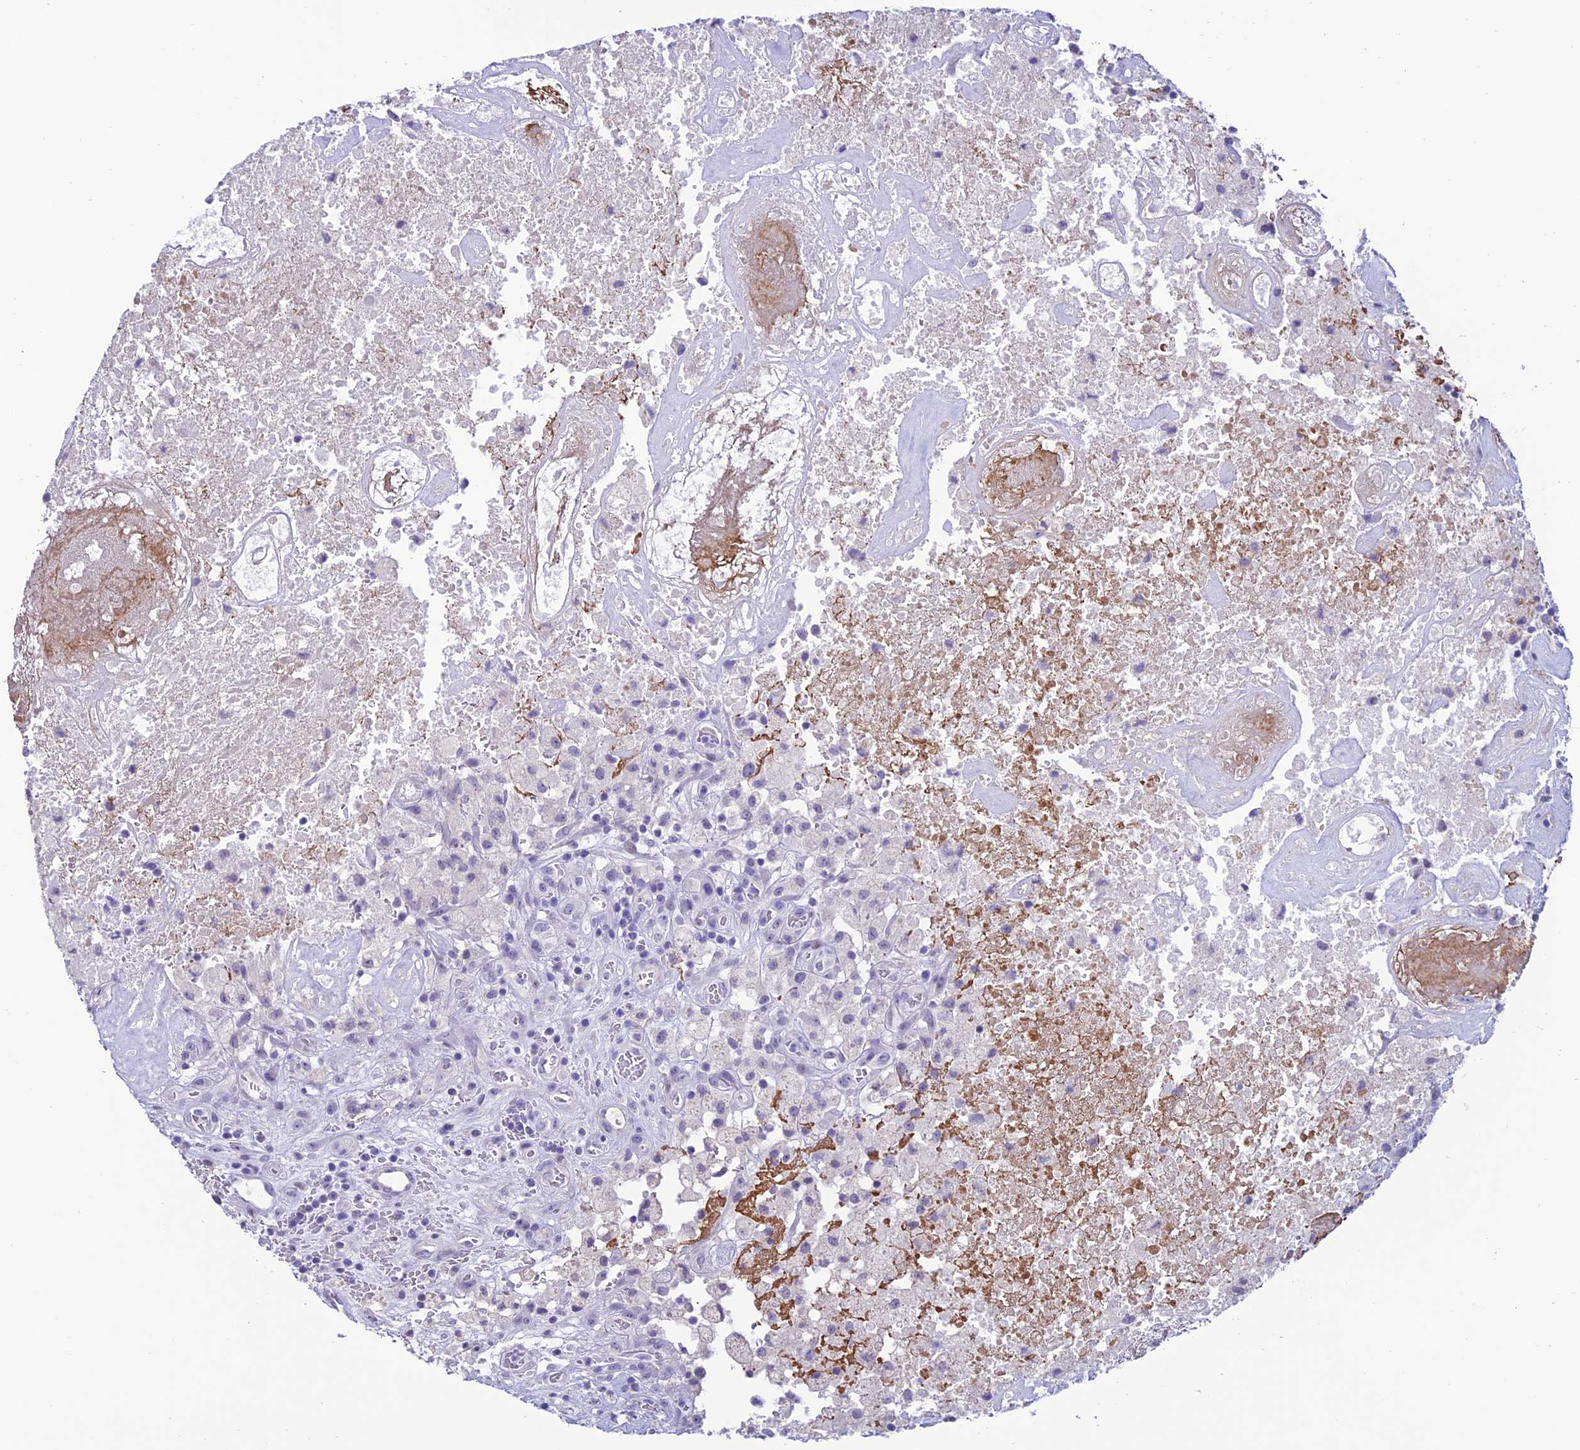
{"staining": {"intensity": "negative", "quantity": "none", "location": "none"}, "tissue": "glioma", "cell_type": "Tumor cells", "image_type": "cancer", "snomed": [{"axis": "morphology", "description": "Glioma, malignant, High grade"}, {"axis": "topography", "description": "Brain"}], "caption": "The immunohistochemistry image has no significant positivity in tumor cells of glioma tissue. The staining is performed using DAB (3,3'-diaminobenzidine) brown chromogen with nuclei counter-stained in using hematoxylin.", "gene": "SLC10A1", "patient": {"sex": "male", "age": 76}}